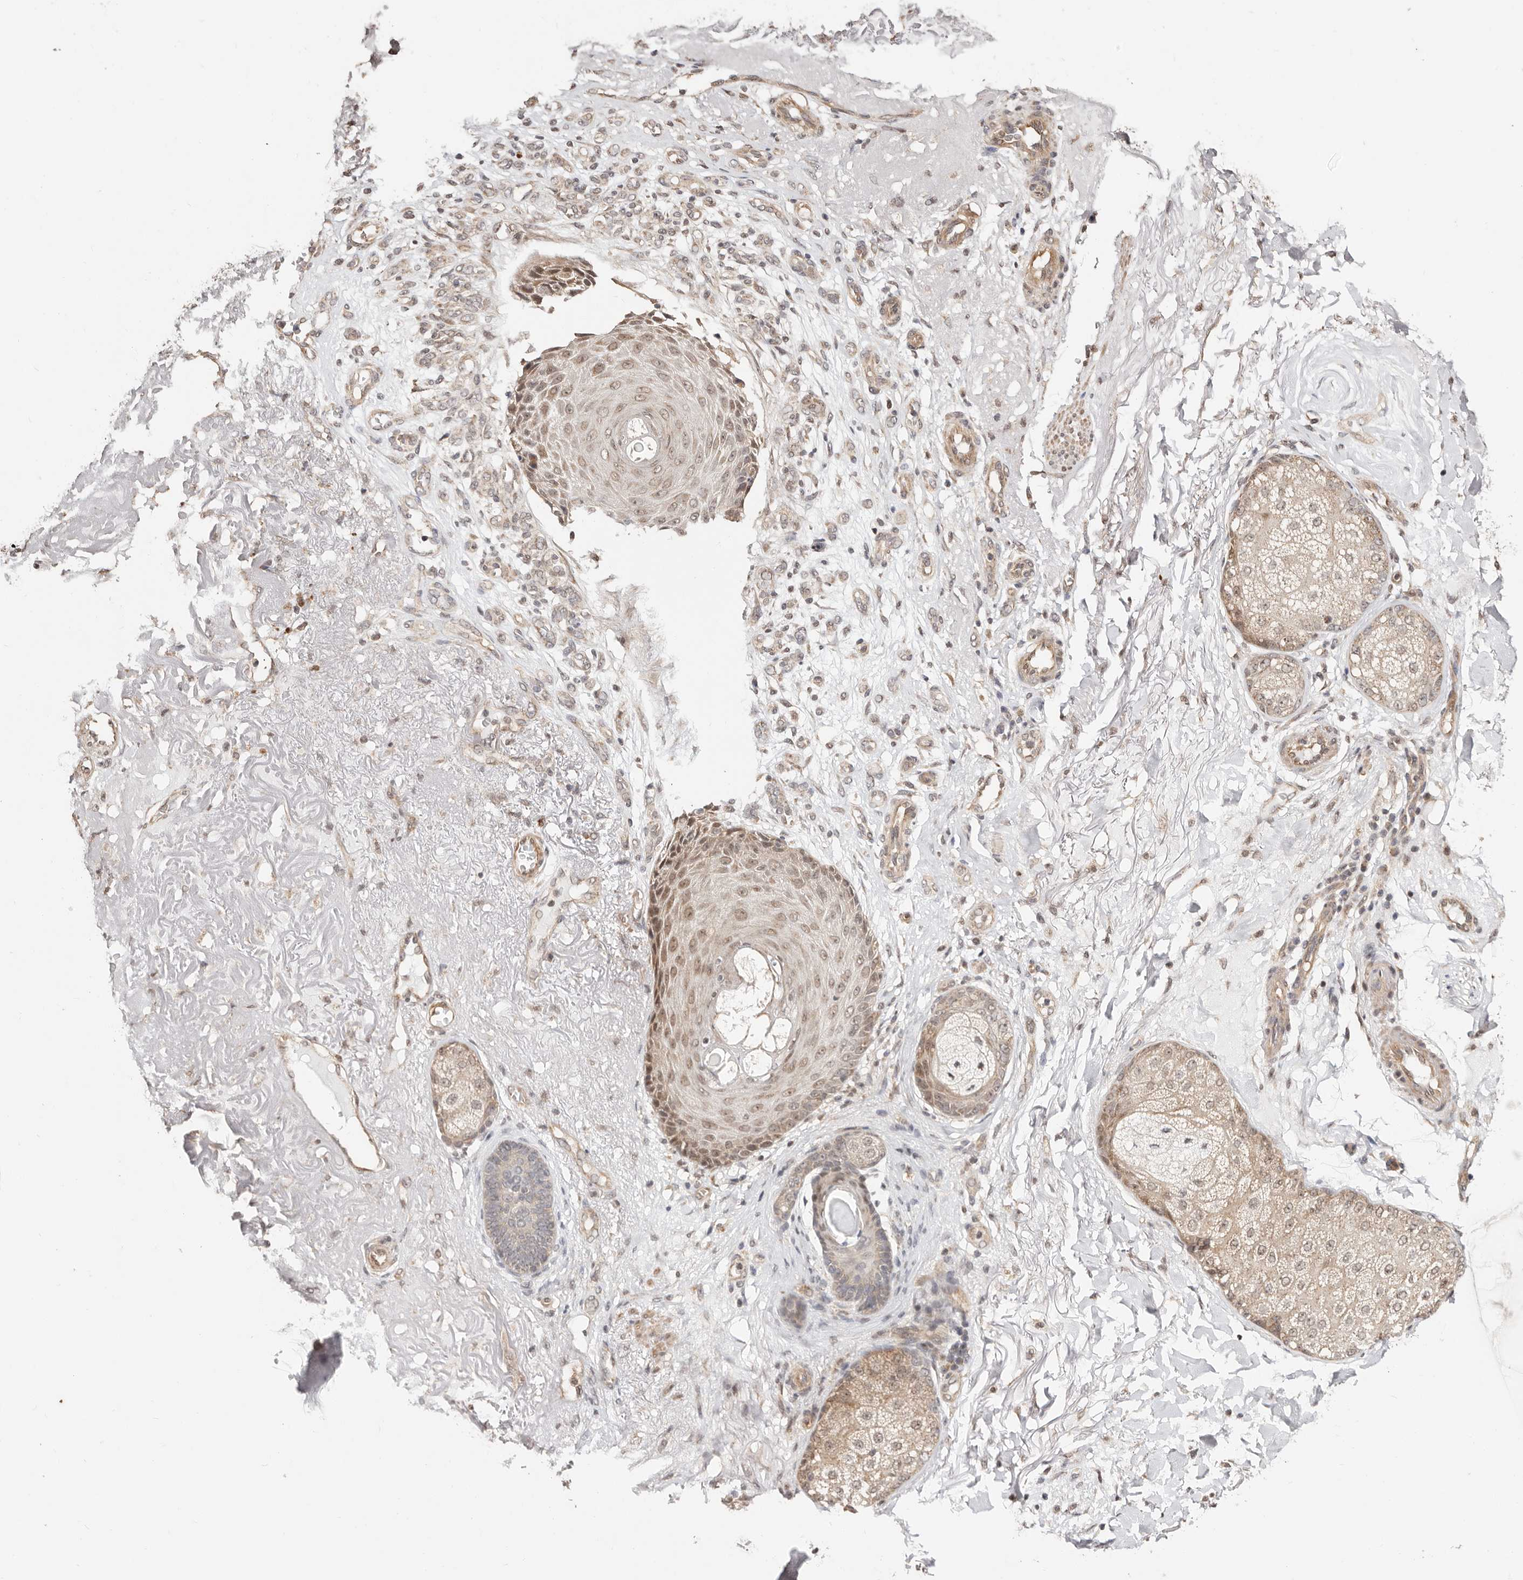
{"staining": {"intensity": "weak", "quantity": "25%-75%", "location": "nuclear"}, "tissue": "skin cancer", "cell_type": "Tumor cells", "image_type": "cancer", "snomed": [{"axis": "morphology", "description": "Squamous cell carcinoma, NOS"}, {"axis": "topography", "description": "Skin"}], "caption": "Immunohistochemical staining of human skin cancer (squamous cell carcinoma) exhibits low levels of weak nuclear protein staining in about 25%-75% of tumor cells. The staining is performed using DAB brown chromogen to label protein expression. The nuclei are counter-stained blue using hematoxylin.", "gene": "CTNNBL1", "patient": {"sex": "female", "age": 88}}